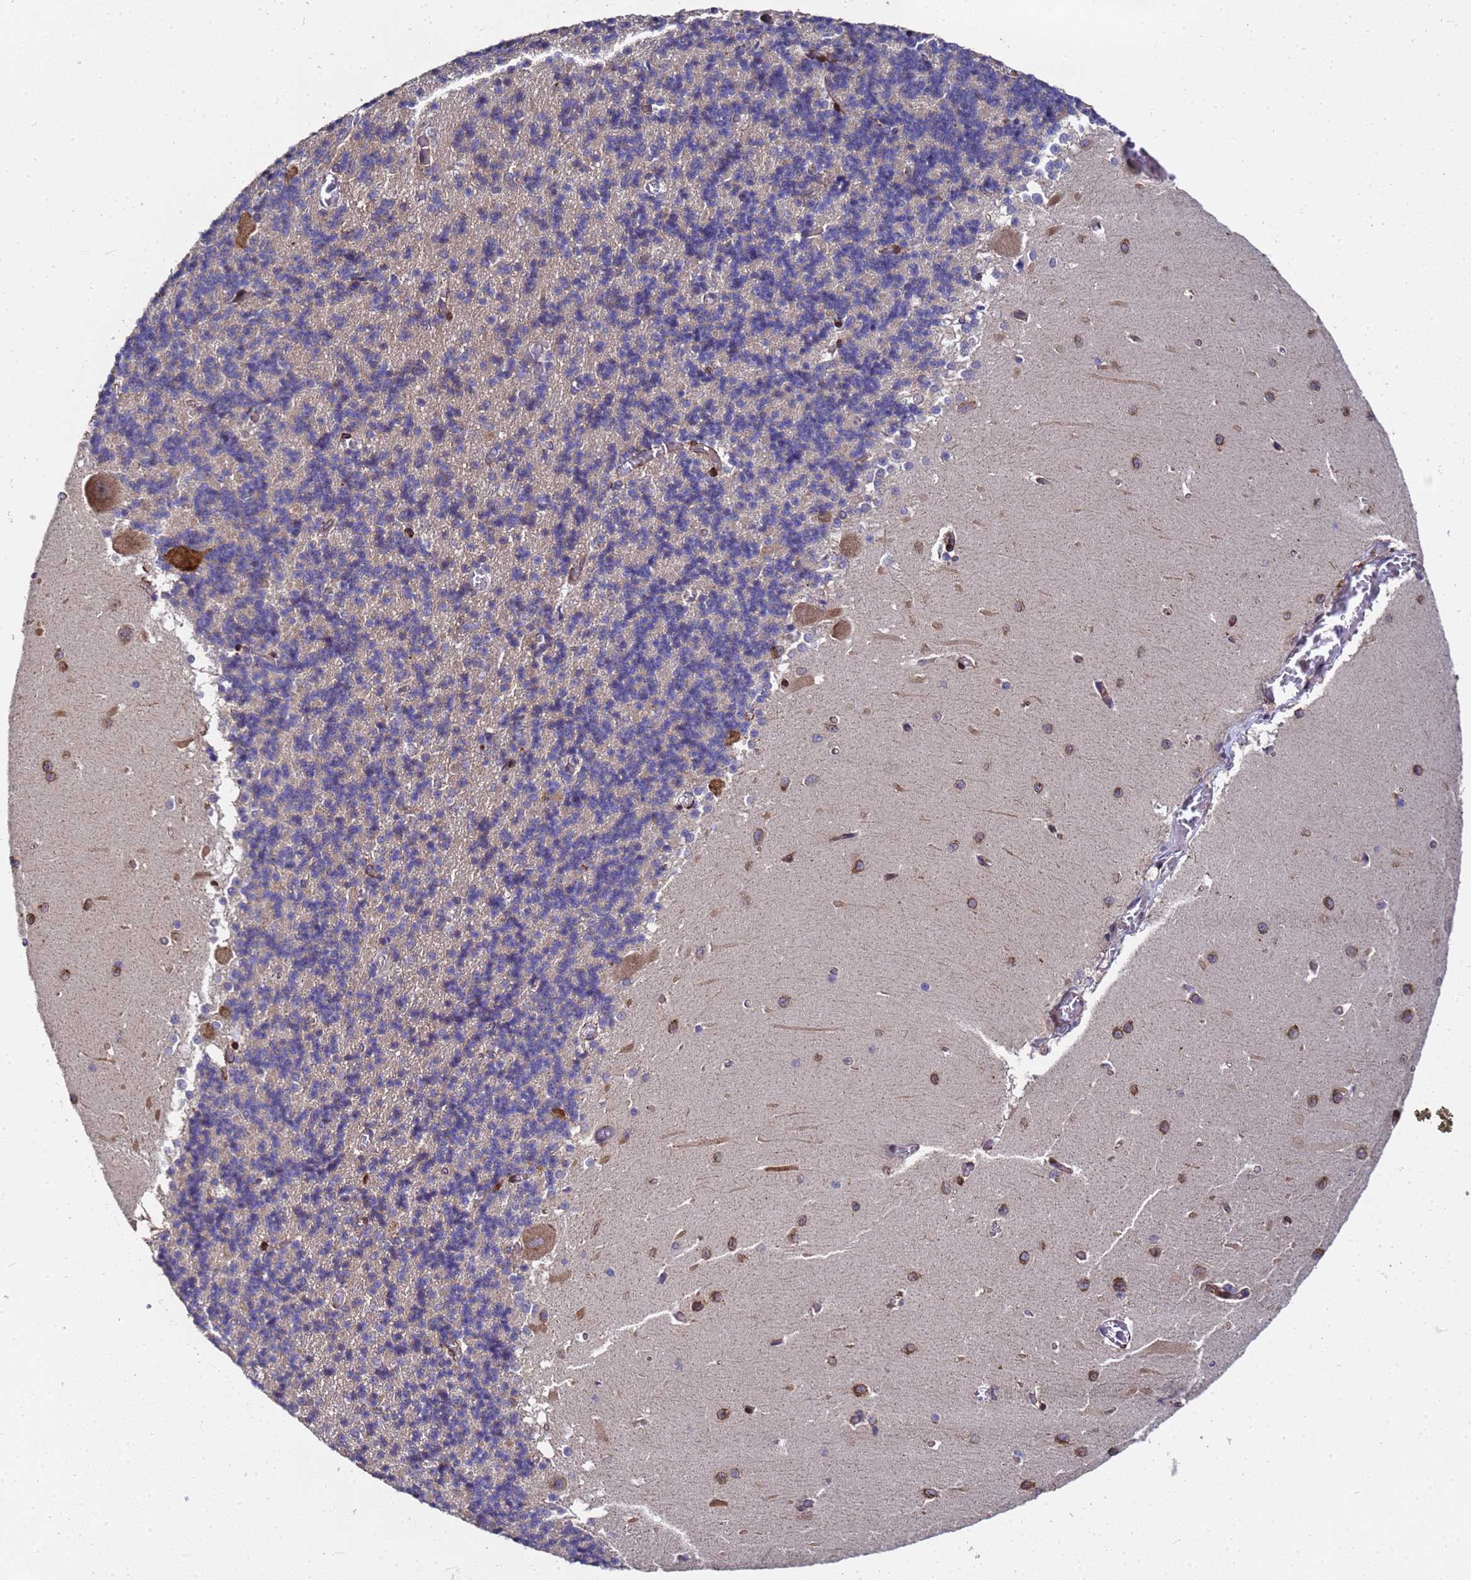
{"staining": {"intensity": "weak", "quantity": "25%-75%", "location": "cytoplasmic/membranous"}, "tissue": "cerebellum", "cell_type": "Cells in granular layer", "image_type": "normal", "snomed": [{"axis": "morphology", "description": "Normal tissue, NOS"}, {"axis": "topography", "description": "Cerebellum"}], "caption": "Cells in granular layer demonstrate low levels of weak cytoplasmic/membranous staining in approximately 25%-75% of cells in unremarkable human cerebellum. The staining is performed using DAB brown chromogen to label protein expression. The nuclei are counter-stained blue using hematoxylin.", "gene": "MOCS1", "patient": {"sex": "male", "age": 37}}